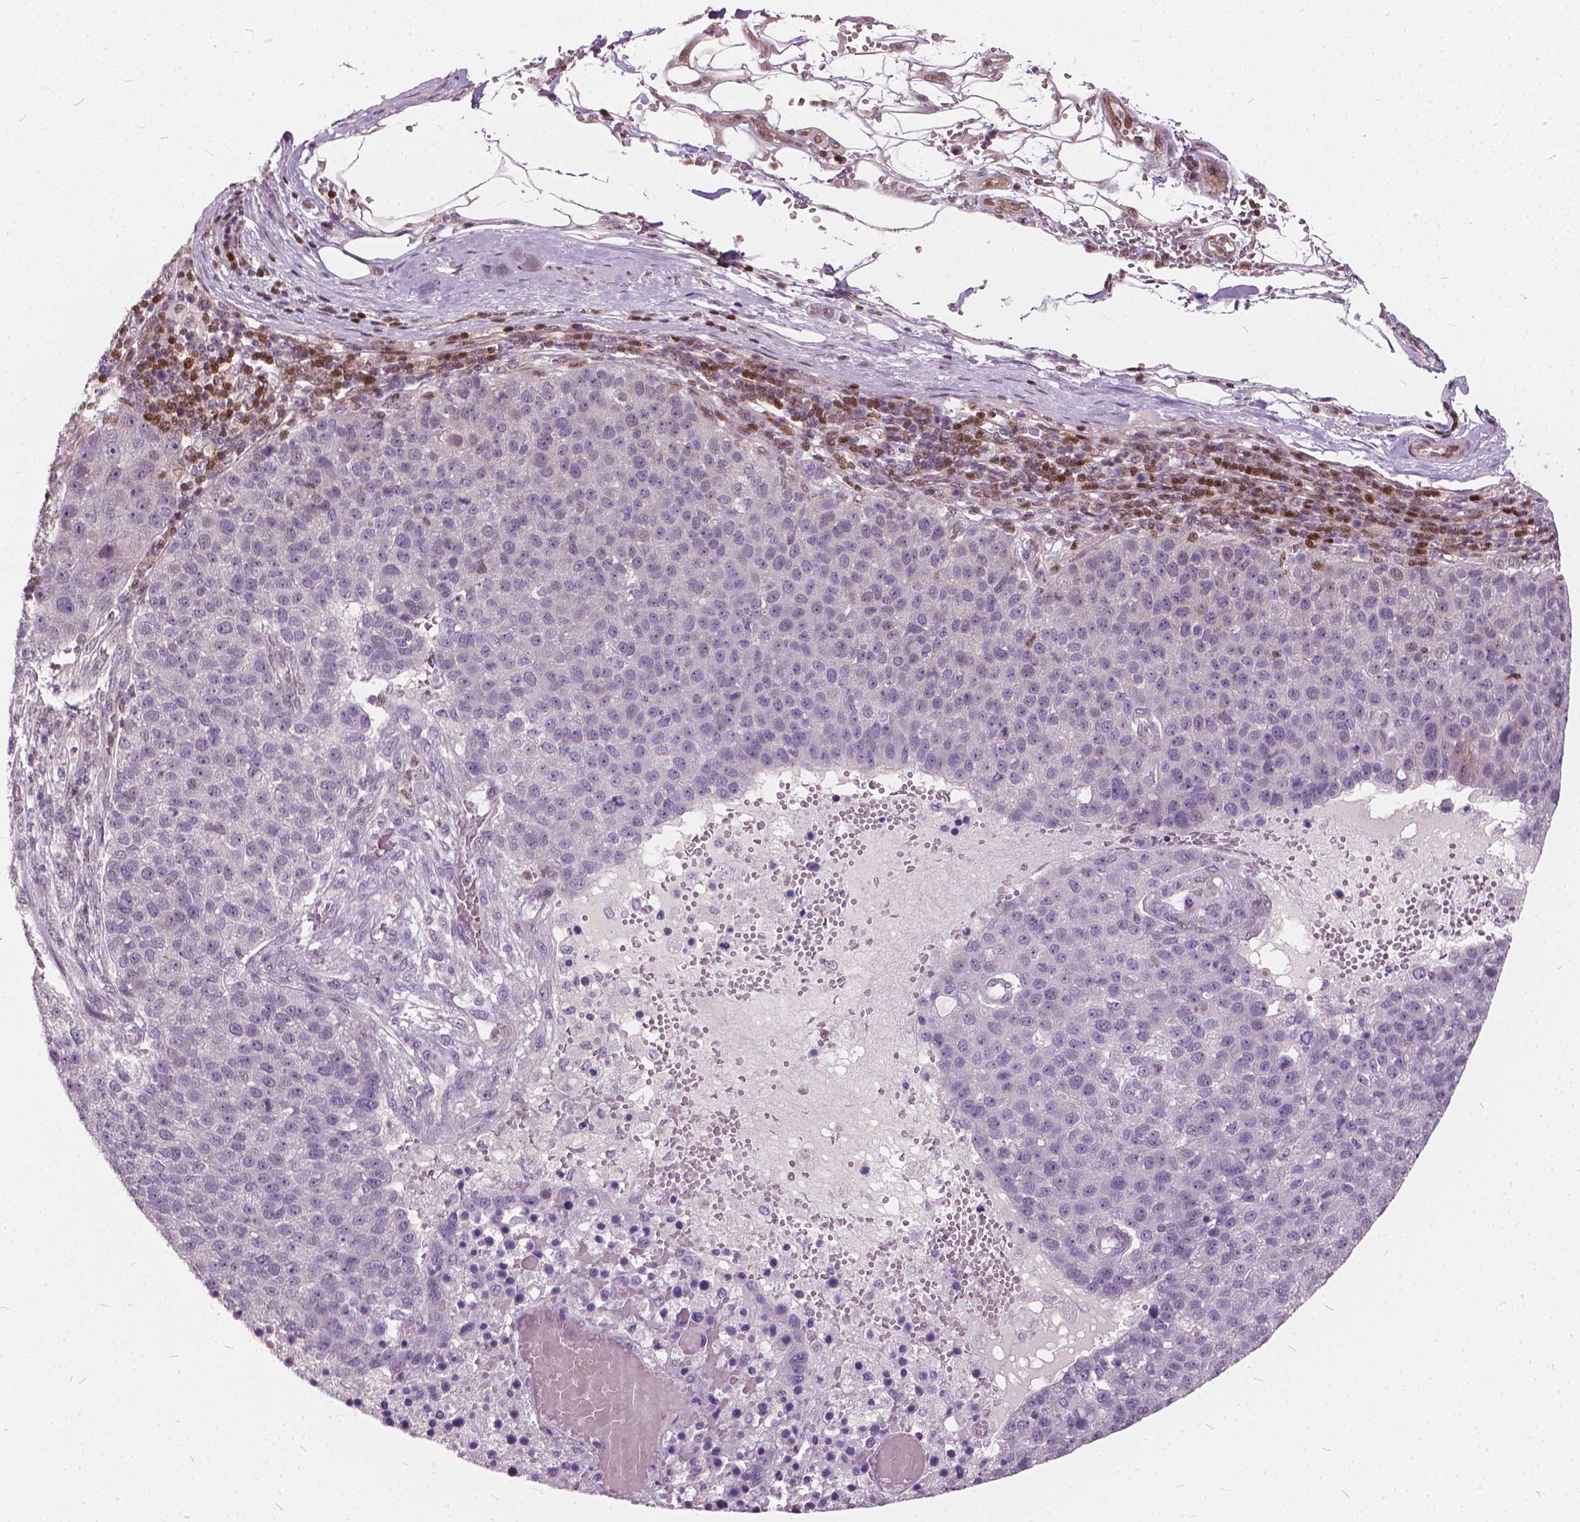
{"staining": {"intensity": "negative", "quantity": "none", "location": "none"}, "tissue": "pancreatic cancer", "cell_type": "Tumor cells", "image_type": "cancer", "snomed": [{"axis": "morphology", "description": "Adenocarcinoma, NOS"}, {"axis": "topography", "description": "Pancreas"}], "caption": "Adenocarcinoma (pancreatic) stained for a protein using IHC exhibits no expression tumor cells.", "gene": "STAT5B", "patient": {"sex": "female", "age": 61}}